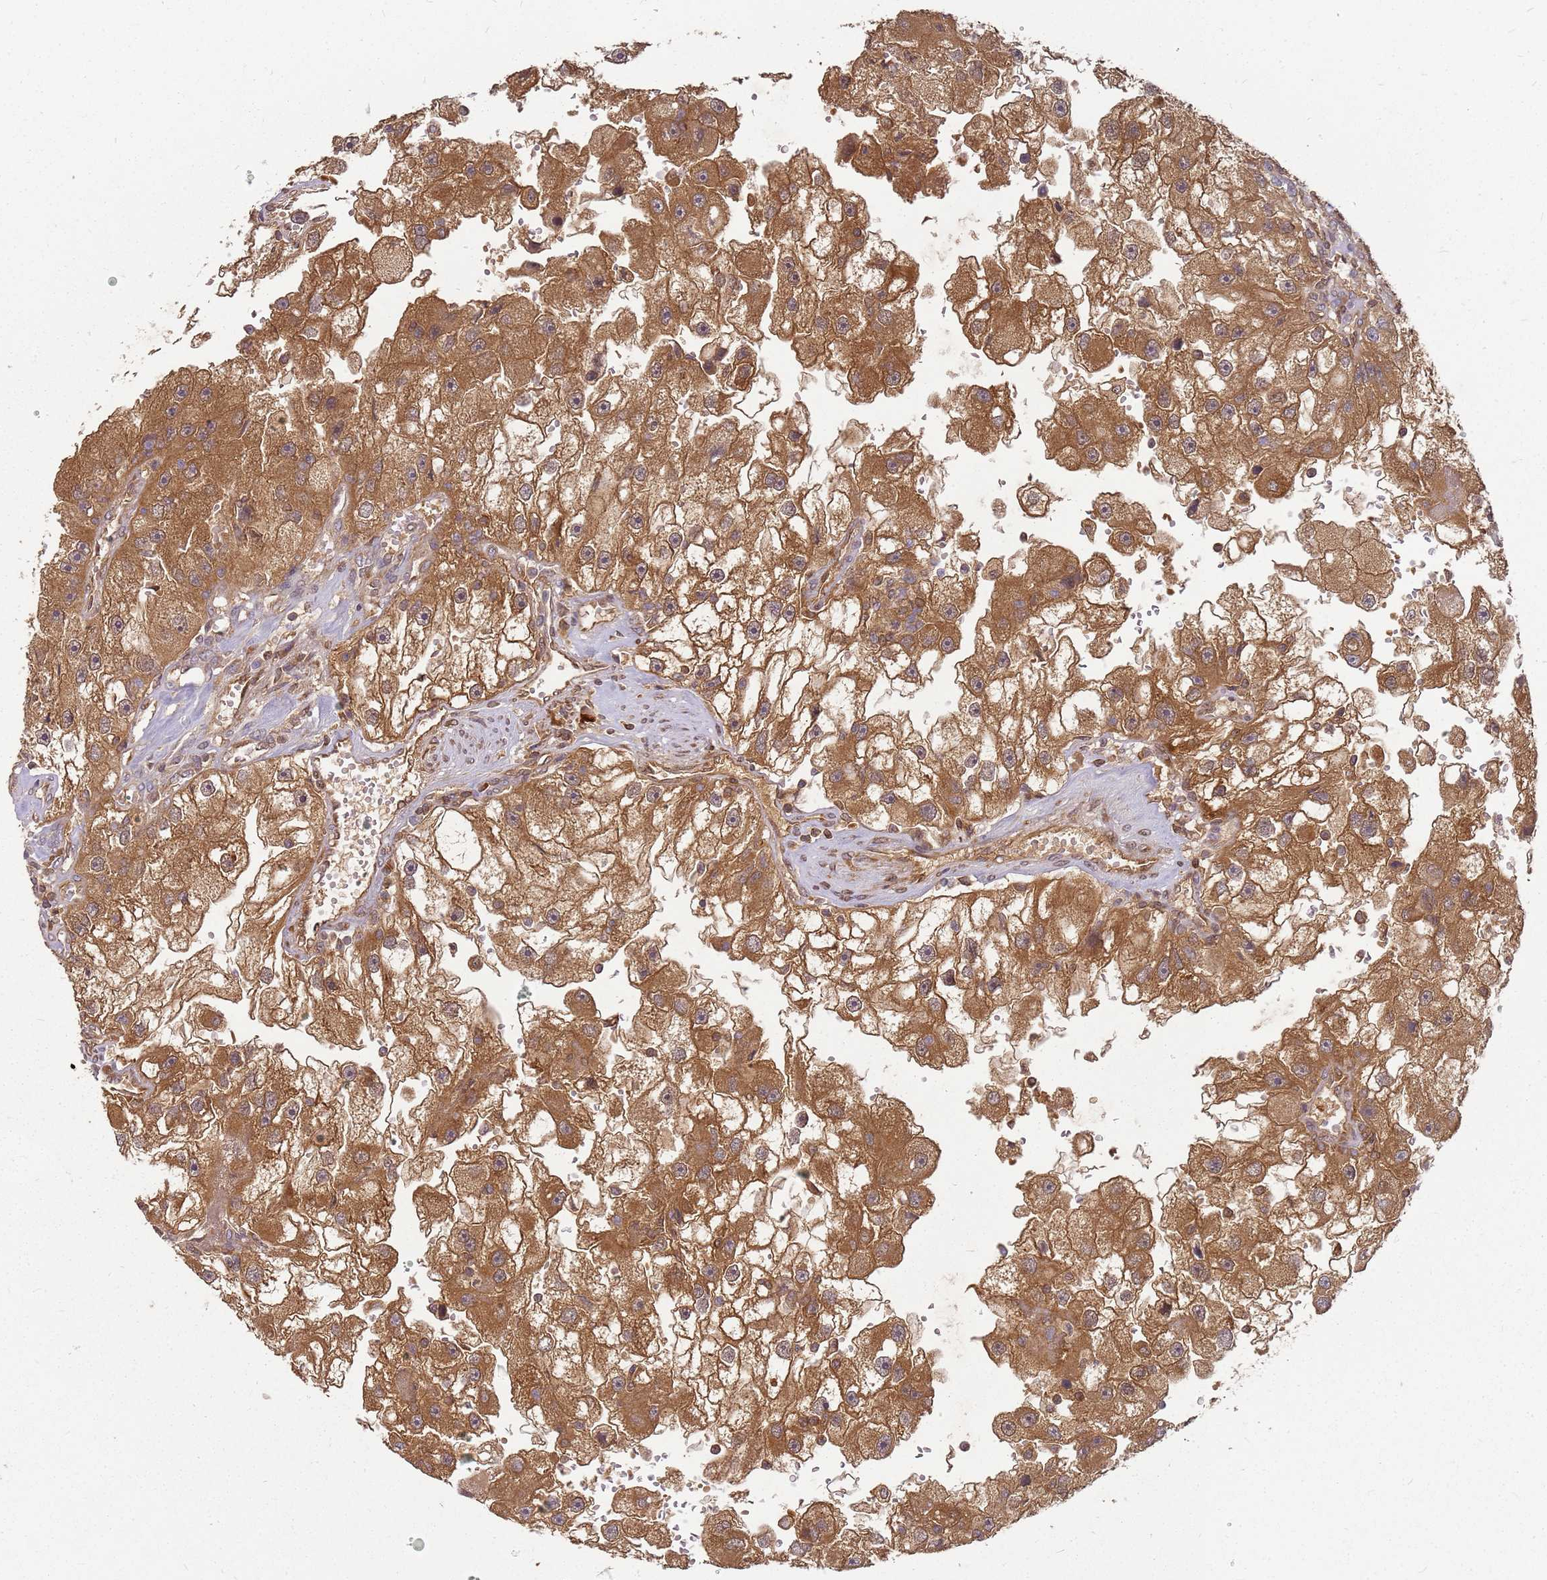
{"staining": {"intensity": "strong", "quantity": ">75%", "location": "cytoplasmic/membranous,nuclear"}, "tissue": "renal cancer", "cell_type": "Tumor cells", "image_type": "cancer", "snomed": [{"axis": "morphology", "description": "Adenocarcinoma, NOS"}, {"axis": "topography", "description": "Kidney"}], "caption": "Immunohistochemical staining of human renal cancer (adenocarcinoma) reveals strong cytoplasmic/membranous and nuclear protein expression in about >75% of tumor cells.", "gene": "NUDT14", "patient": {"sex": "male", "age": 63}}